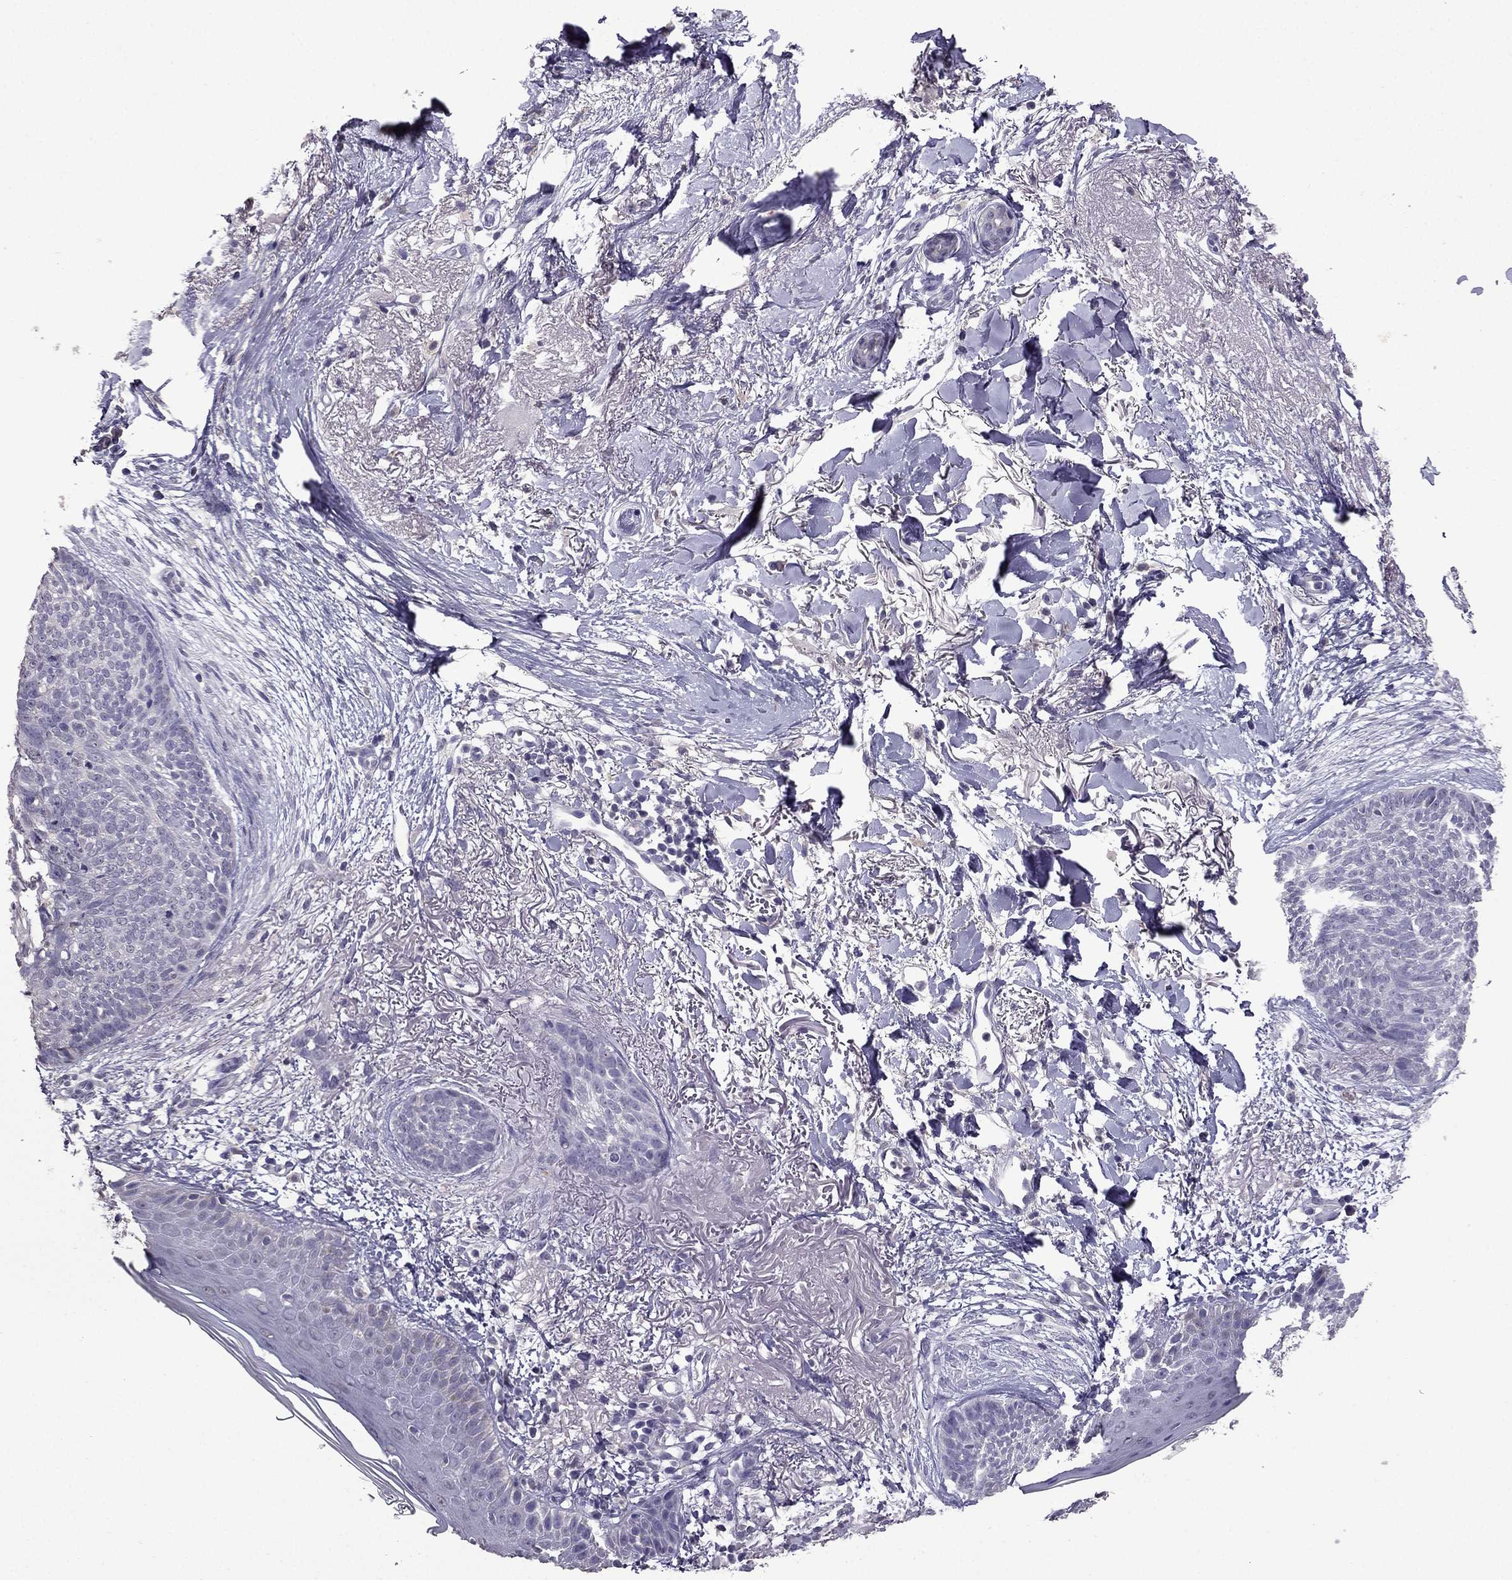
{"staining": {"intensity": "negative", "quantity": "none", "location": "none"}, "tissue": "skin cancer", "cell_type": "Tumor cells", "image_type": "cancer", "snomed": [{"axis": "morphology", "description": "Normal tissue, NOS"}, {"axis": "morphology", "description": "Basal cell carcinoma"}, {"axis": "topography", "description": "Skin"}], "caption": "Immunohistochemical staining of skin basal cell carcinoma demonstrates no significant staining in tumor cells.", "gene": "SCG5", "patient": {"sex": "male", "age": 84}}